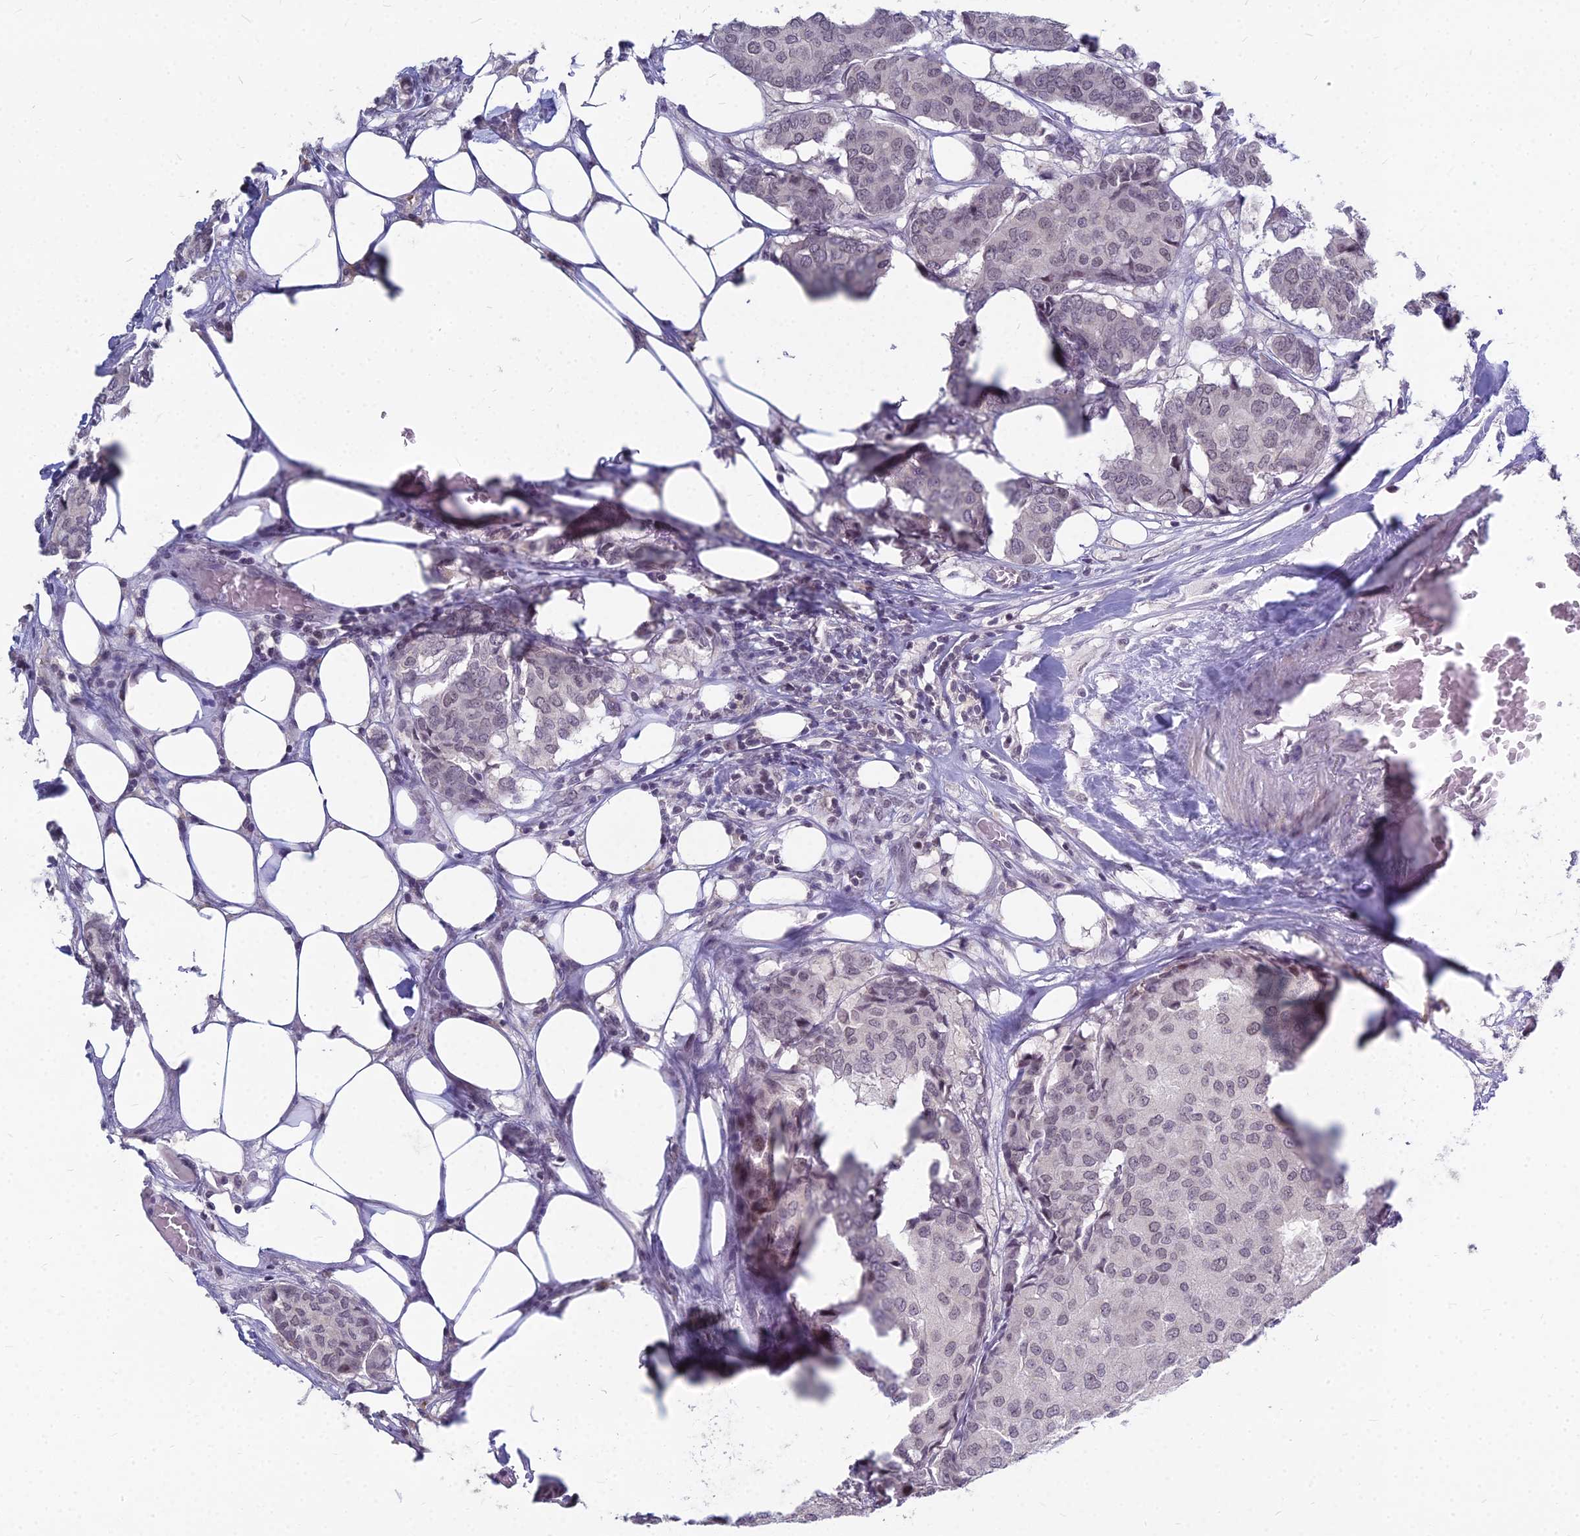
{"staining": {"intensity": "negative", "quantity": "none", "location": "none"}, "tissue": "breast cancer", "cell_type": "Tumor cells", "image_type": "cancer", "snomed": [{"axis": "morphology", "description": "Duct carcinoma"}, {"axis": "topography", "description": "Breast"}], "caption": "Micrograph shows no protein staining in tumor cells of breast infiltrating ductal carcinoma tissue.", "gene": "KAT7", "patient": {"sex": "female", "age": 75}}